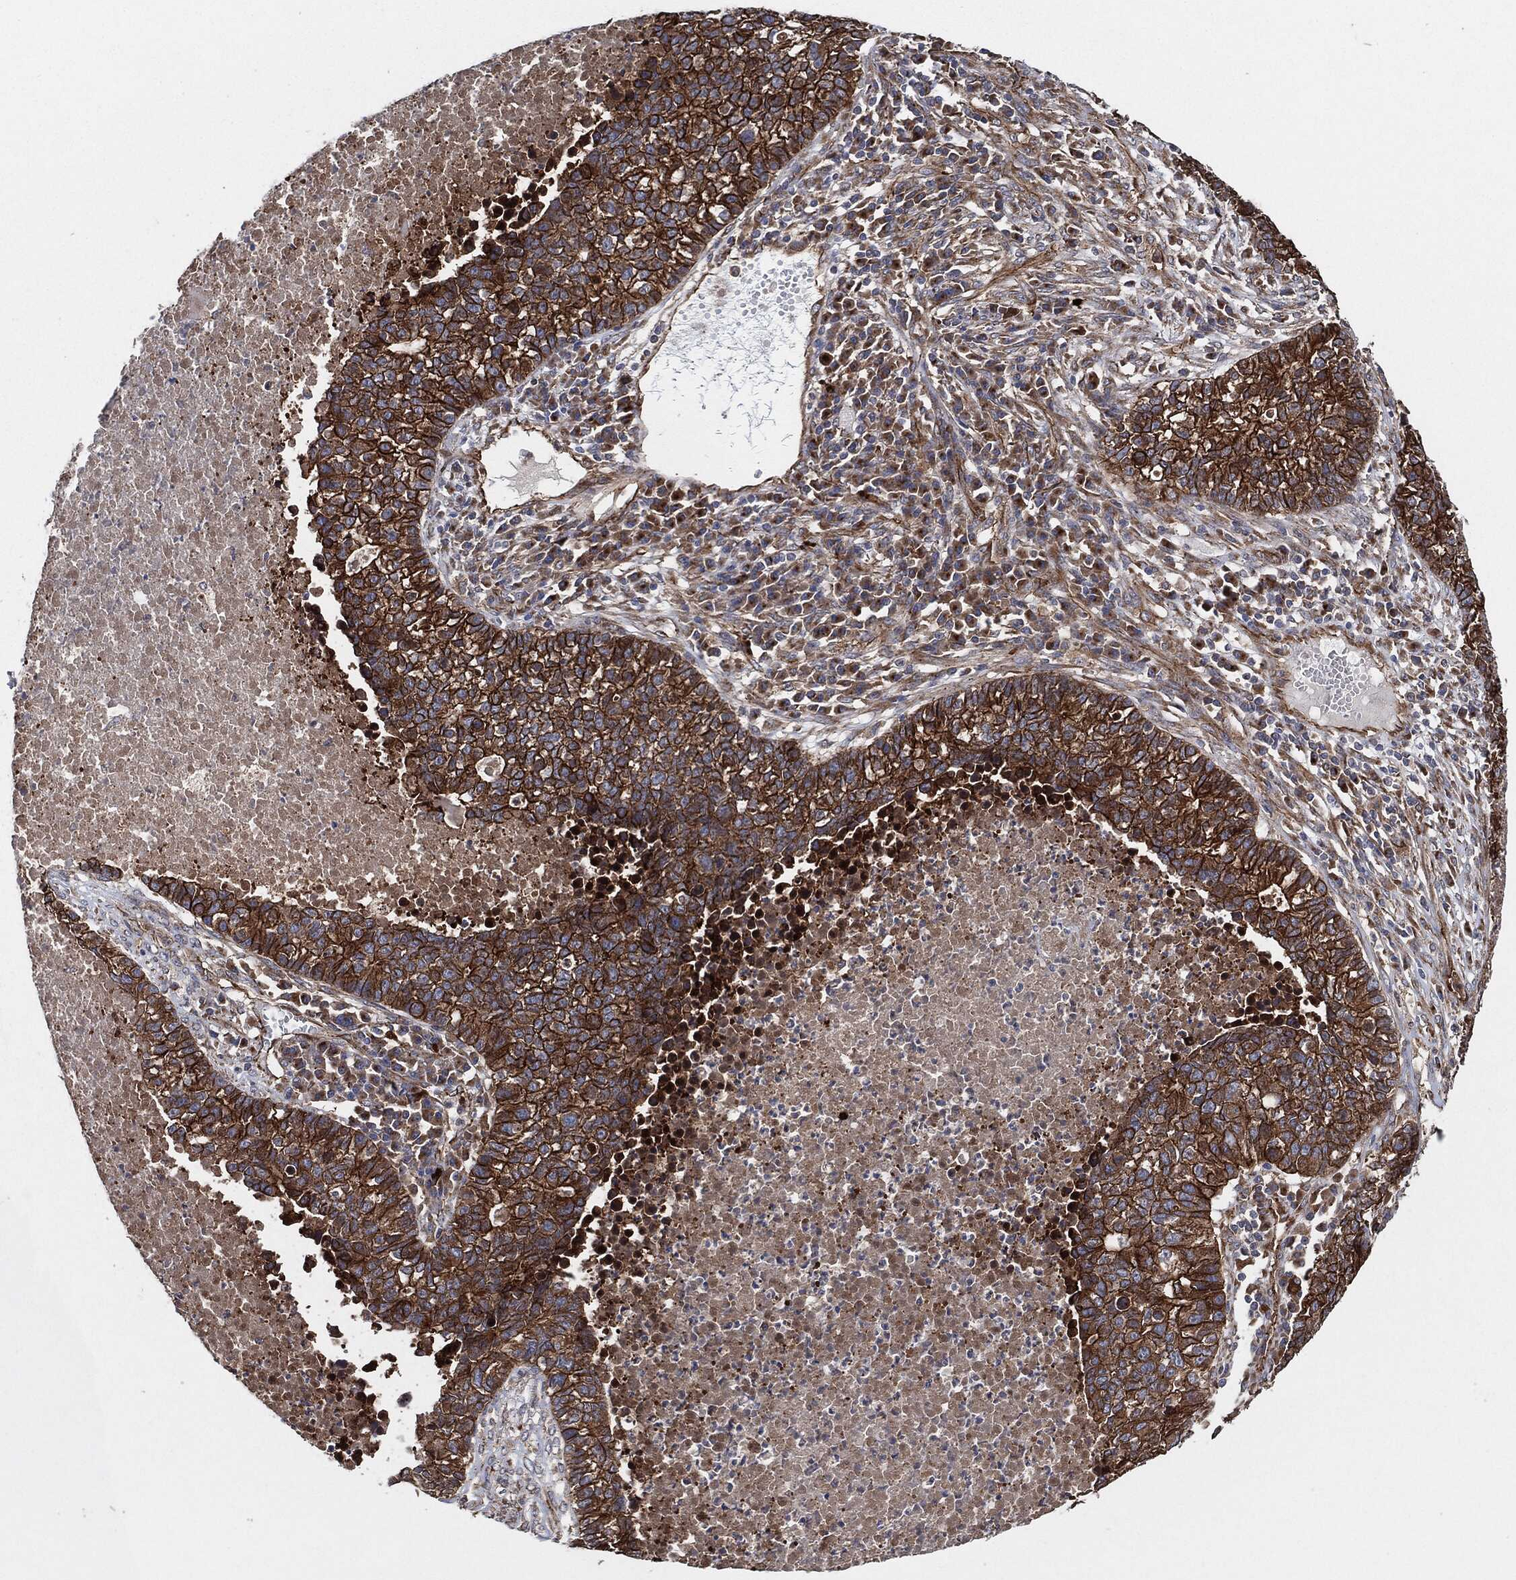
{"staining": {"intensity": "strong", "quantity": ">75%", "location": "cytoplasmic/membranous"}, "tissue": "lung cancer", "cell_type": "Tumor cells", "image_type": "cancer", "snomed": [{"axis": "morphology", "description": "Adenocarcinoma, NOS"}, {"axis": "topography", "description": "Lung"}], "caption": "Protein positivity by immunohistochemistry (IHC) reveals strong cytoplasmic/membranous positivity in about >75% of tumor cells in lung cancer. The staining was performed using DAB to visualize the protein expression in brown, while the nuclei were stained in blue with hematoxylin (Magnification: 20x).", "gene": "CTNNA1", "patient": {"sex": "male", "age": 57}}